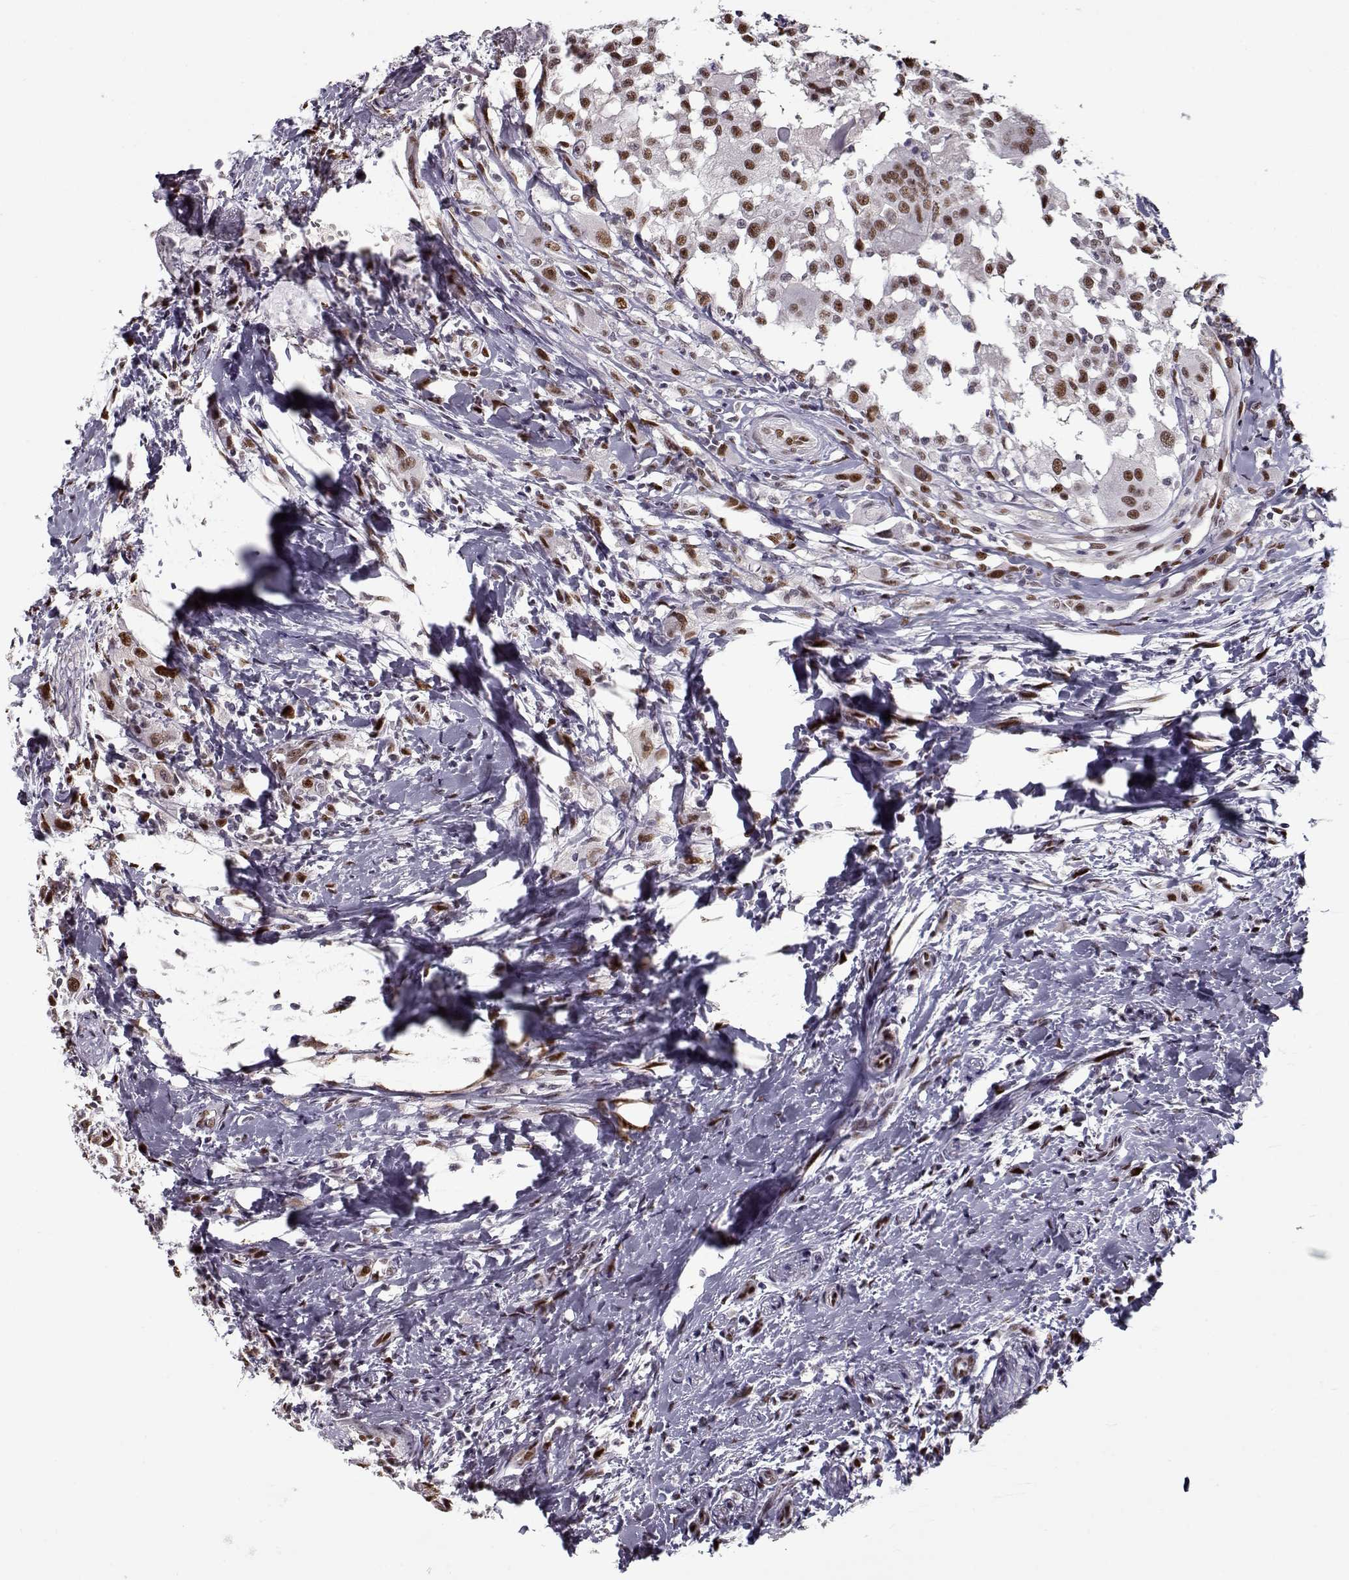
{"staining": {"intensity": "moderate", "quantity": "25%-75%", "location": "nuclear"}, "tissue": "head and neck cancer", "cell_type": "Tumor cells", "image_type": "cancer", "snomed": [{"axis": "morphology", "description": "Squamous cell carcinoma, NOS"}, {"axis": "morphology", "description": "Squamous cell carcinoma, metastatic, NOS"}, {"axis": "topography", "description": "Oral tissue"}, {"axis": "topography", "description": "Head-Neck"}], "caption": "Head and neck metastatic squamous cell carcinoma tissue demonstrates moderate nuclear staining in about 25%-75% of tumor cells, visualized by immunohistochemistry.", "gene": "PRMT8", "patient": {"sex": "female", "age": 85}}